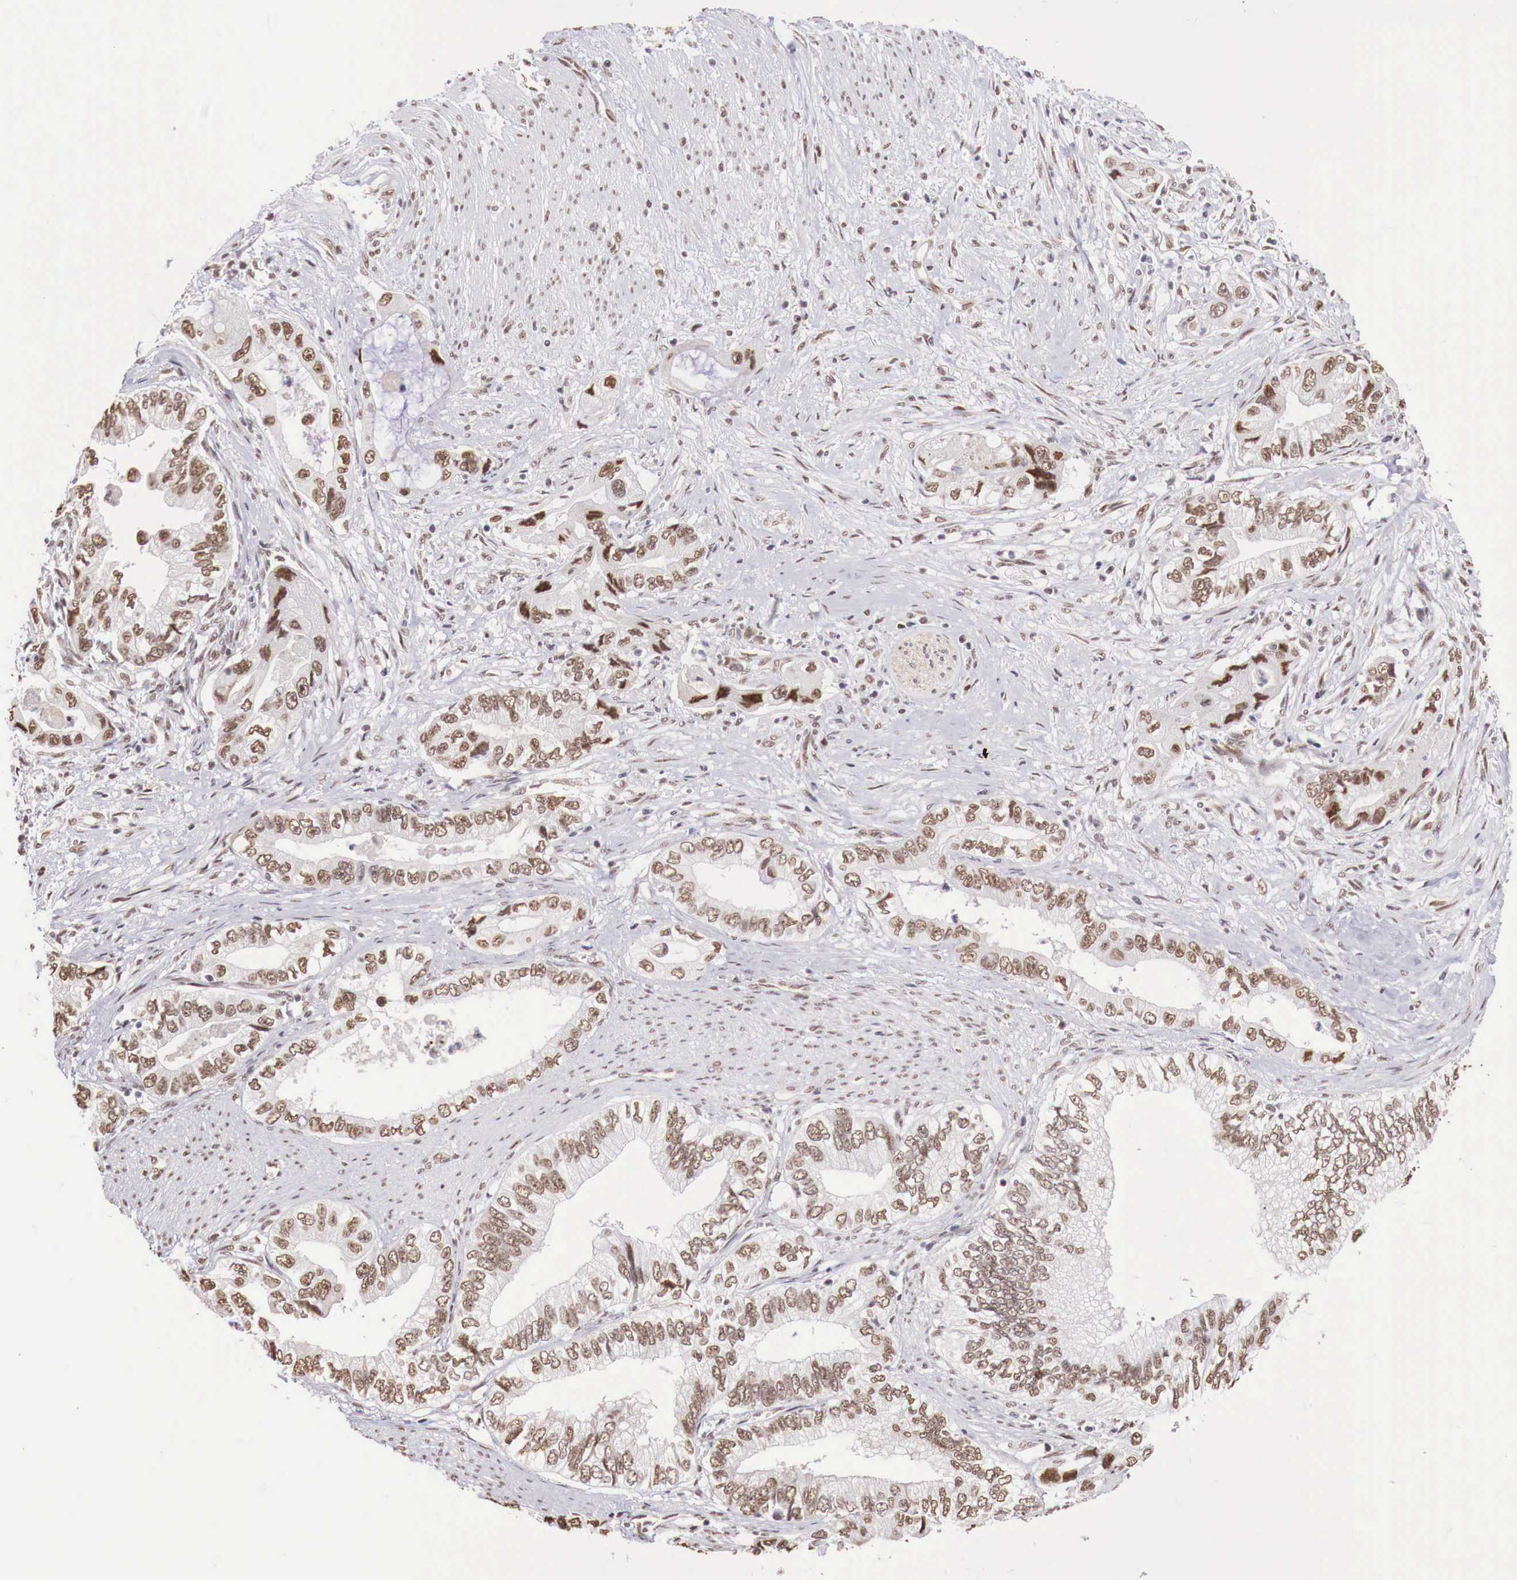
{"staining": {"intensity": "moderate", "quantity": ">75%", "location": "nuclear"}, "tissue": "pancreatic cancer", "cell_type": "Tumor cells", "image_type": "cancer", "snomed": [{"axis": "morphology", "description": "Adenocarcinoma, NOS"}, {"axis": "topography", "description": "Pancreas"}, {"axis": "topography", "description": "Stomach, upper"}], "caption": "Pancreatic adenocarcinoma was stained to show a protein in brown. There is medium levels of moderate nuclear expression in approximately >75% of tumor cells.", "gene": "FOXP2", "patient": {"sex": "male", "age": 77}}